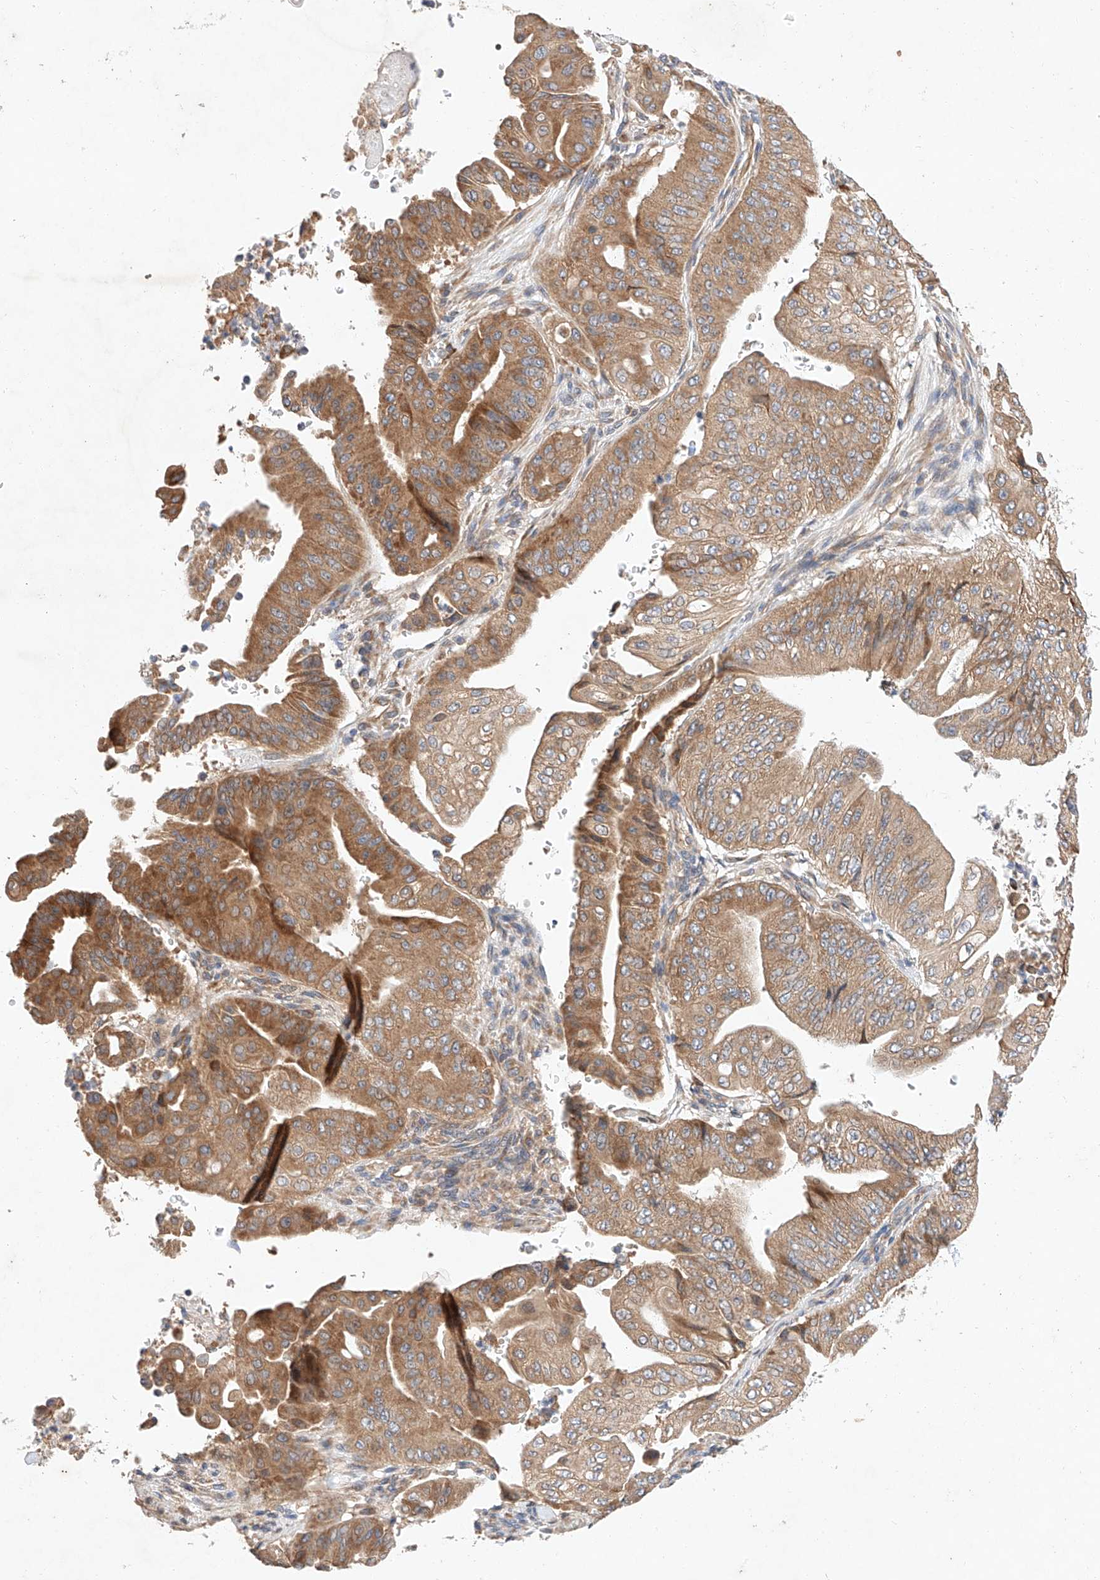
{"staining": {"intensity": "moderate", "quantity": ">75%", "location": "cytoplasmic/membranous"}, "tissue": "pancreatic cancer", "cell_type": "Tumor cells", "image_type": "cancer", "snomed": [{"axis": "morphology", "description": "Adenocarcinoma, NOS"}, {"axis": "topography", "description": "Pancreas"}], "caption": "Immunohistochemistry (DAB) staining of human pancreatic adenocarcinoma reveals moderate cytoplasmic/membranous protein staining in about >75% of tumor cells.", "gene": "C6orf118", "patient": {"sex": "female", "age": 77}}